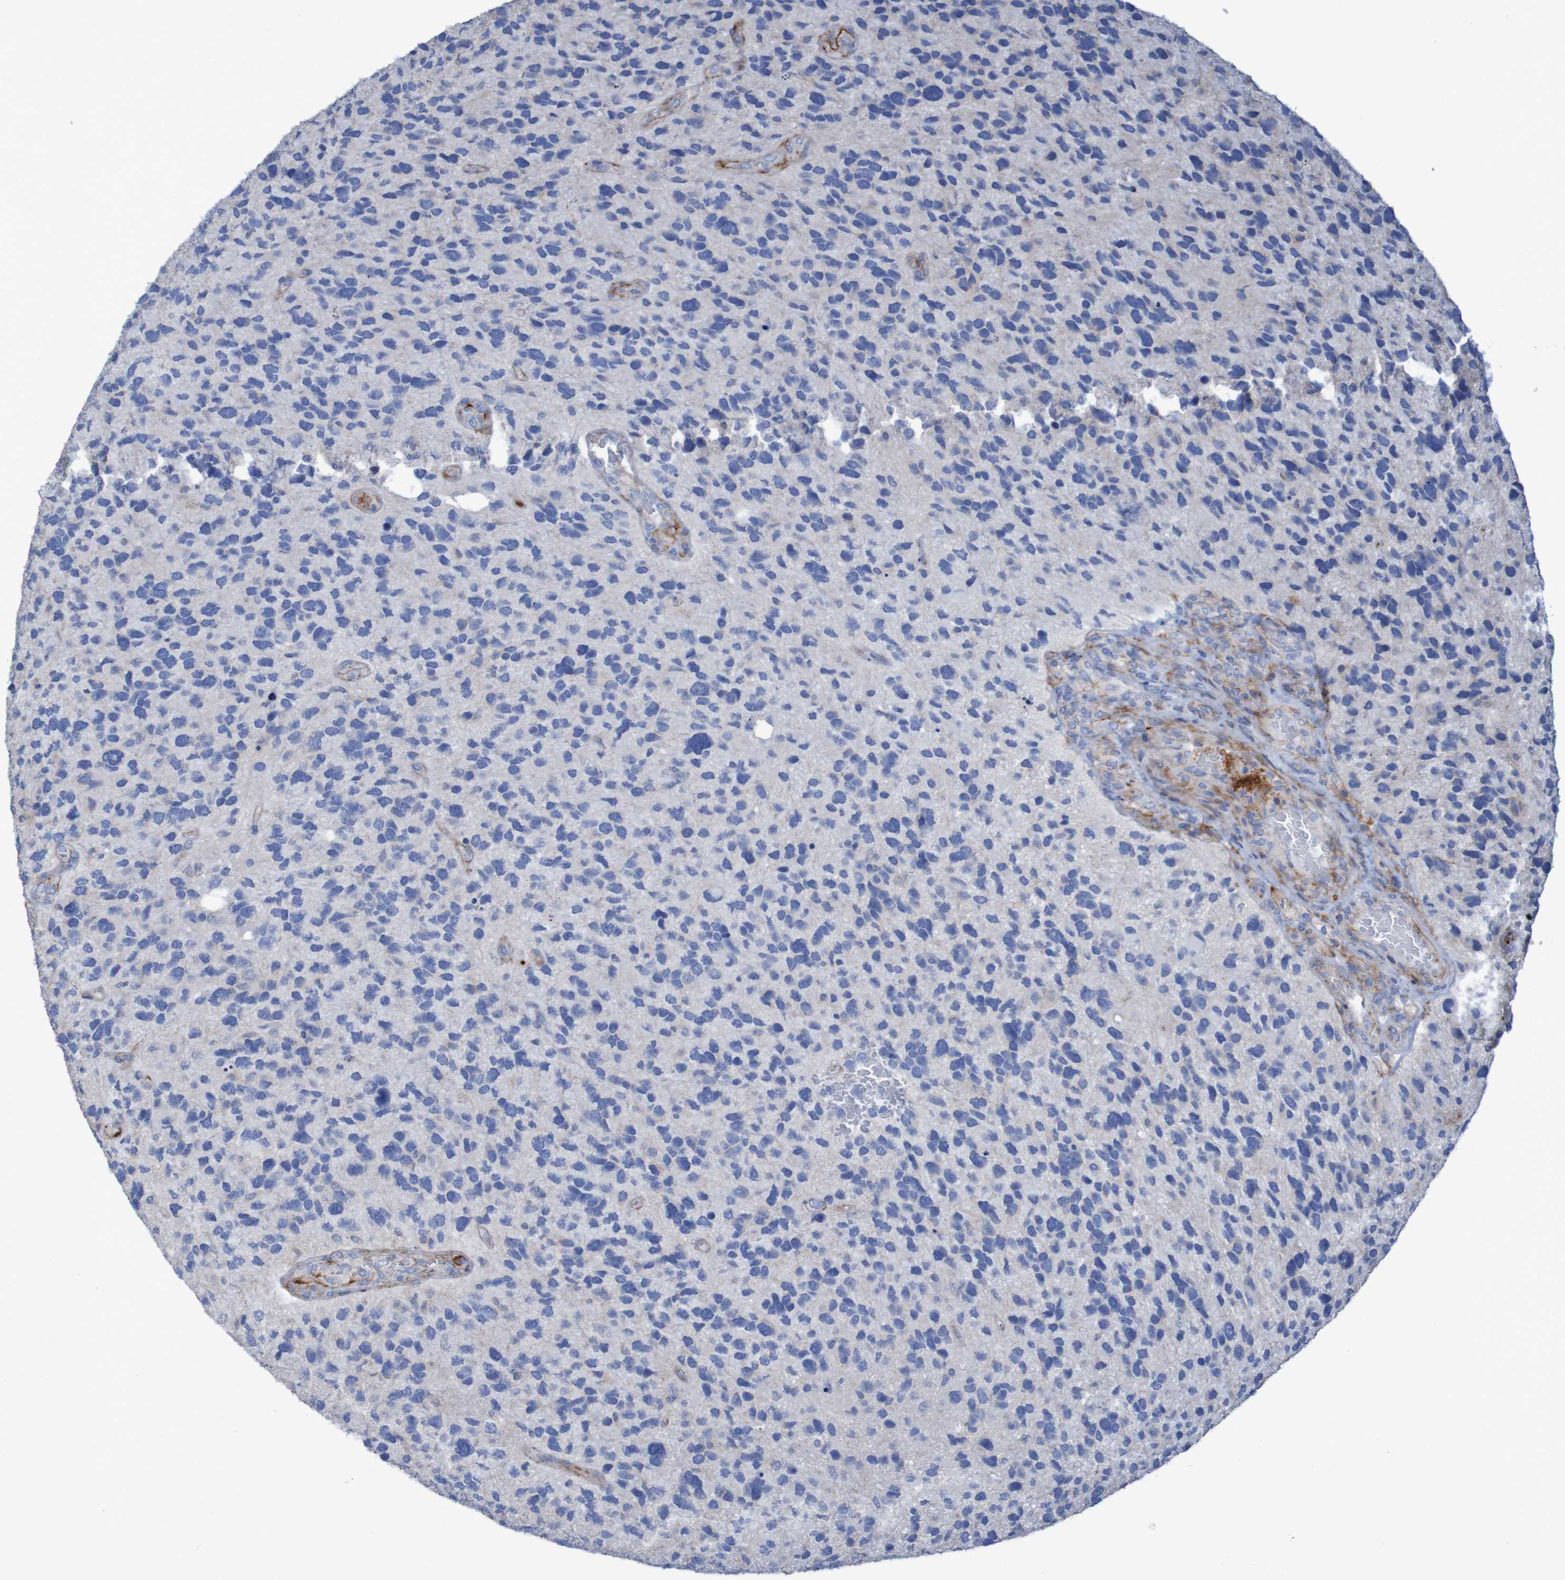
{"staining": {"intensity": "negative", "quantity": "none", "location": "none"}, "tissue": "glioma", "cell_type": "Tumor cells", "image_type": "cancer", "snomed": [{"axis": "morphology", "description": "Glioma, malignant, High grade"}, {"axis": "topography", "description": "Brain"}], "caption": "Immunohistochemistry (IHC) histopathology image of human glioma stained for a protein (brown), which reveals no staining in tumor cells. (DAB immunohistochemistry (IHC), high magnification).", "gene": "RNF182", "patient": {"sex": "female", "age": 58}}